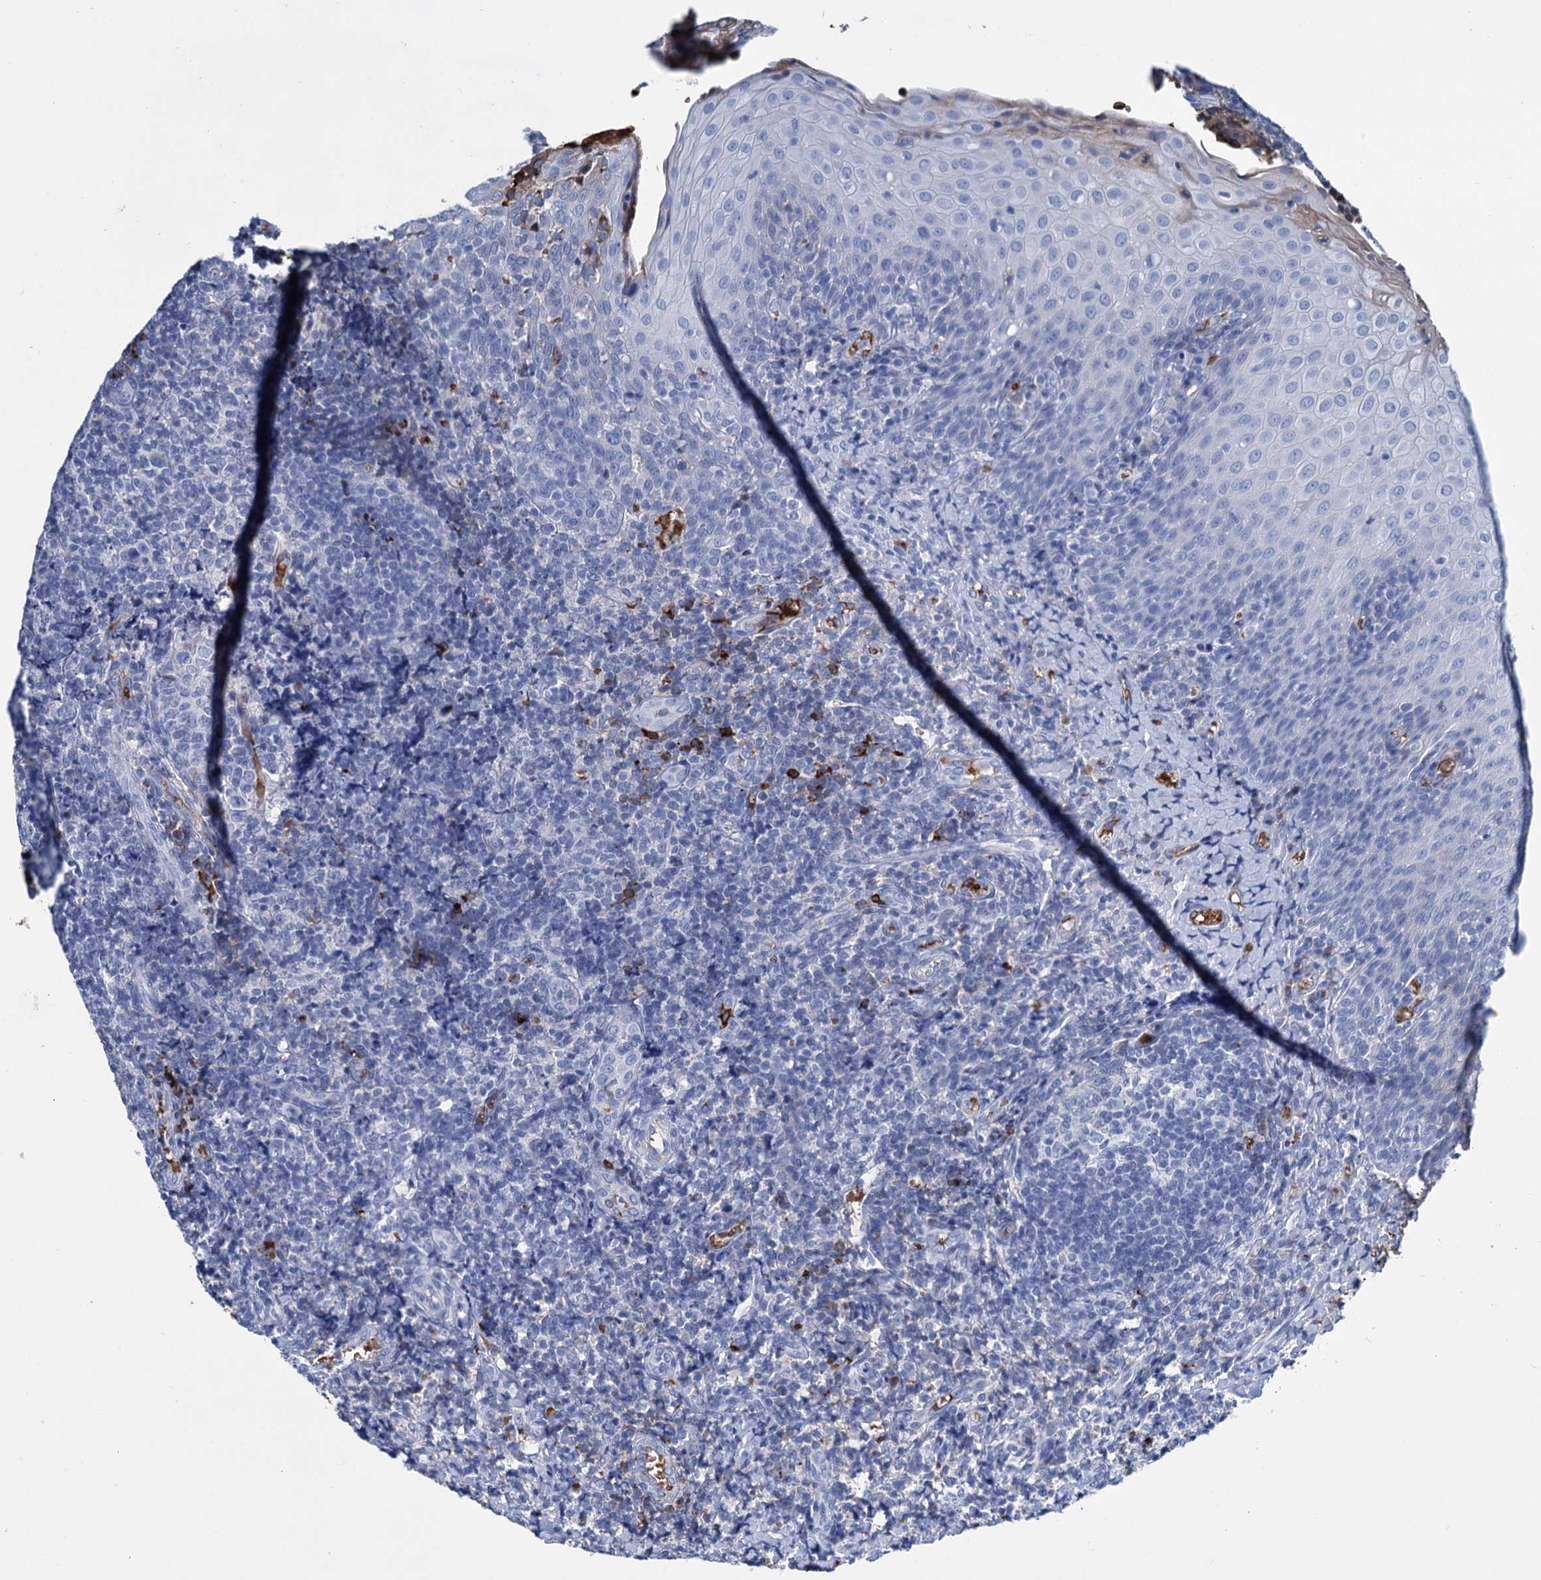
{"staining": {"intensity": "negative", "quantity": "none", "location": "none"}, "tissue": "tonsil", "cell_type": "Germinal center cells", "image_type": "normal", "snomed": [{"axis": "morphology", "description": "Normal tissue, NOS"}, {"axis": "topography", "description": "Tonsil"}], "caption": "Germinal center cells show no significant staining in unremarkable tonsil. (IHC, brightfield microscopy, high magnification).", "gene": "RPUSD3", "patient": {"sex": "female", "age": 19}}